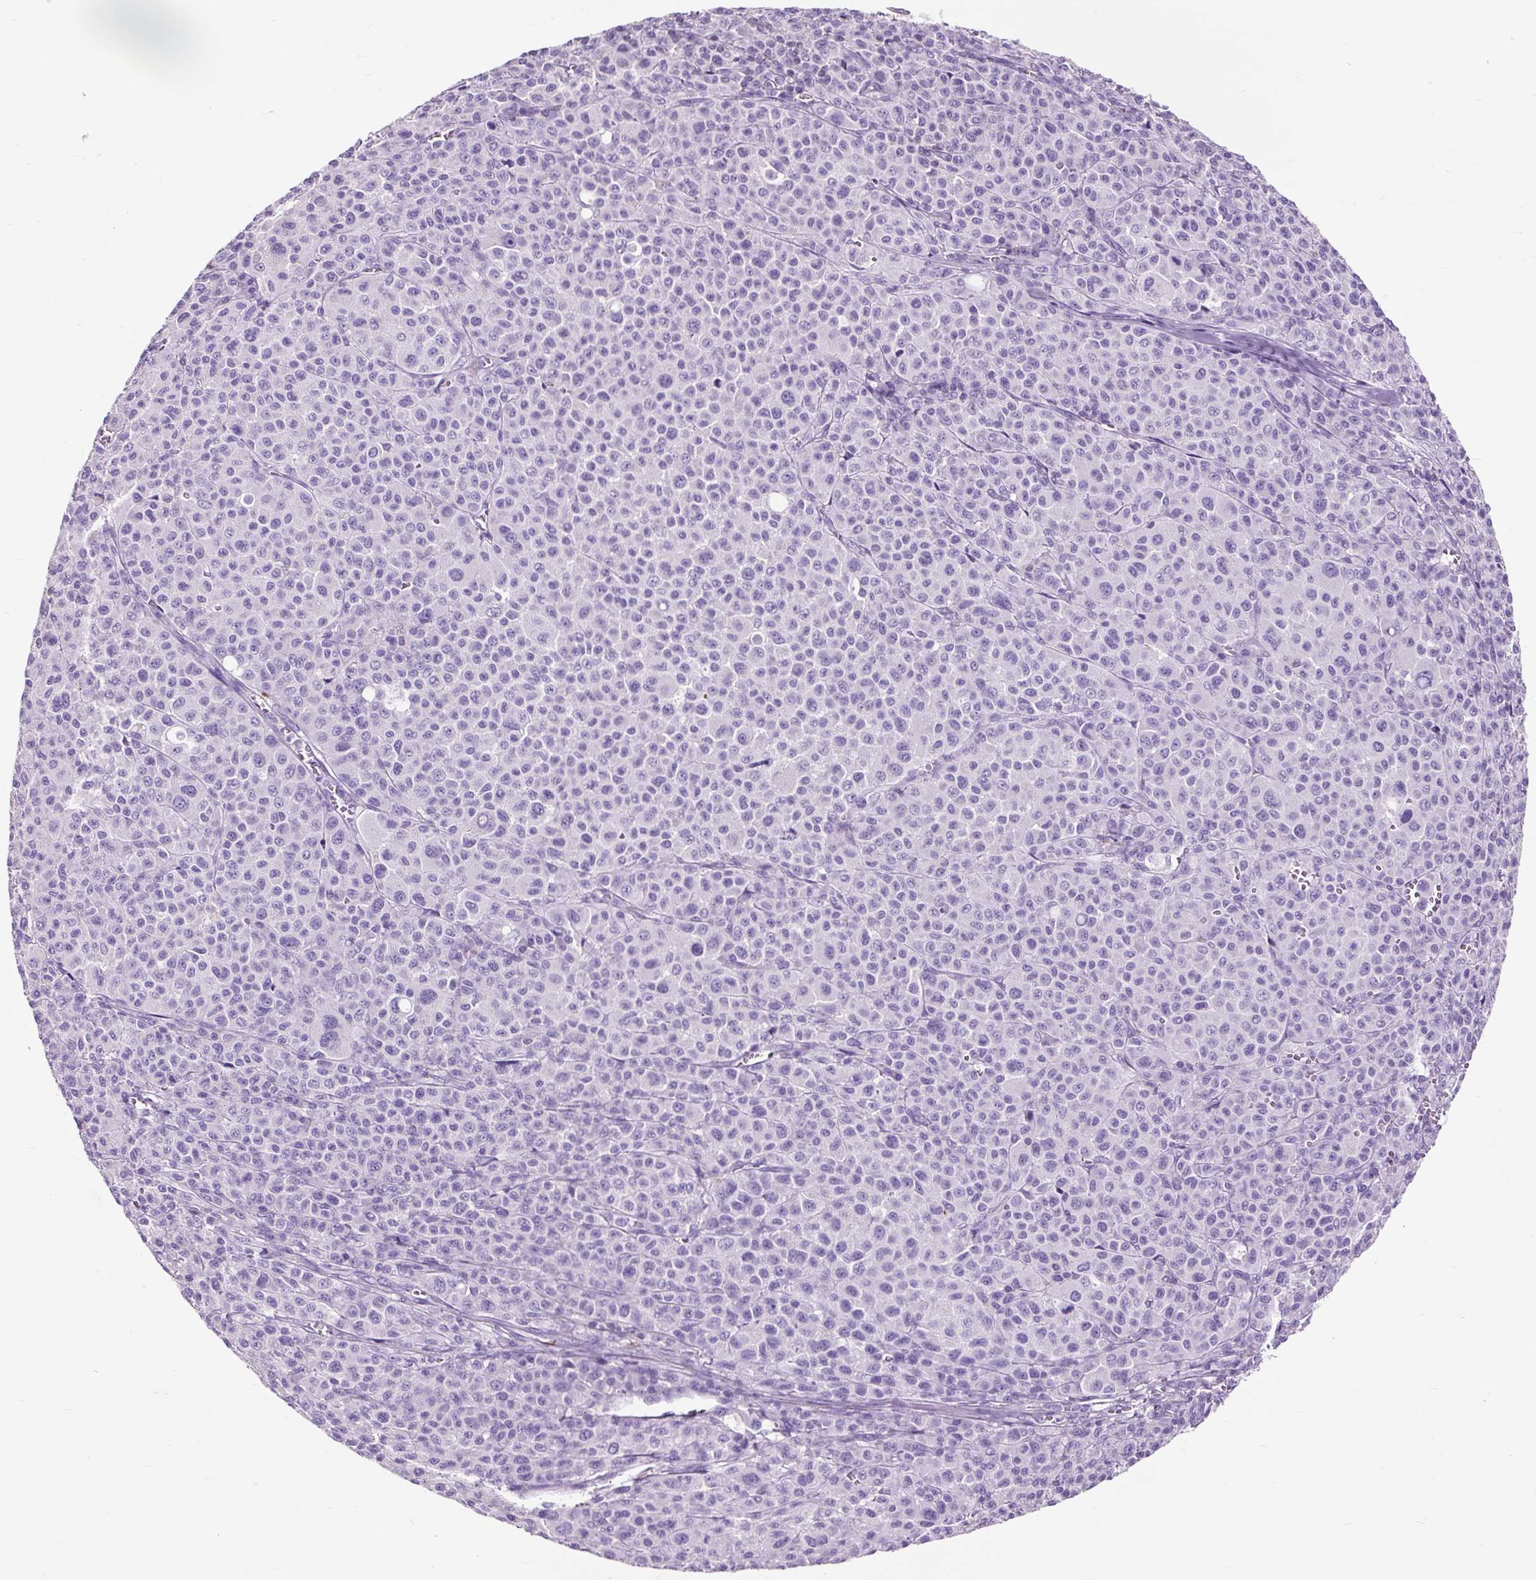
{"staining": {"intensity": "negative", "quantity": "none", "location": "none"}, "tissue": "melanoma", "cell_type": "Tumor cells", "image_type": "cancer", "snomed": [{"axis": "morphology", "description": "Malignant melanoma, Metastatic site"}, {"axis": "topography", "description": "Skin"}], "caption": "IHC histopathology image of neoplastic tissue: malignant melanoma (metastatic site) stained with DAB demonstrates no significant protein positivity in tumor cells.", "gene": "OR10A7", "patient": {"sex": "female", "age": 74}}